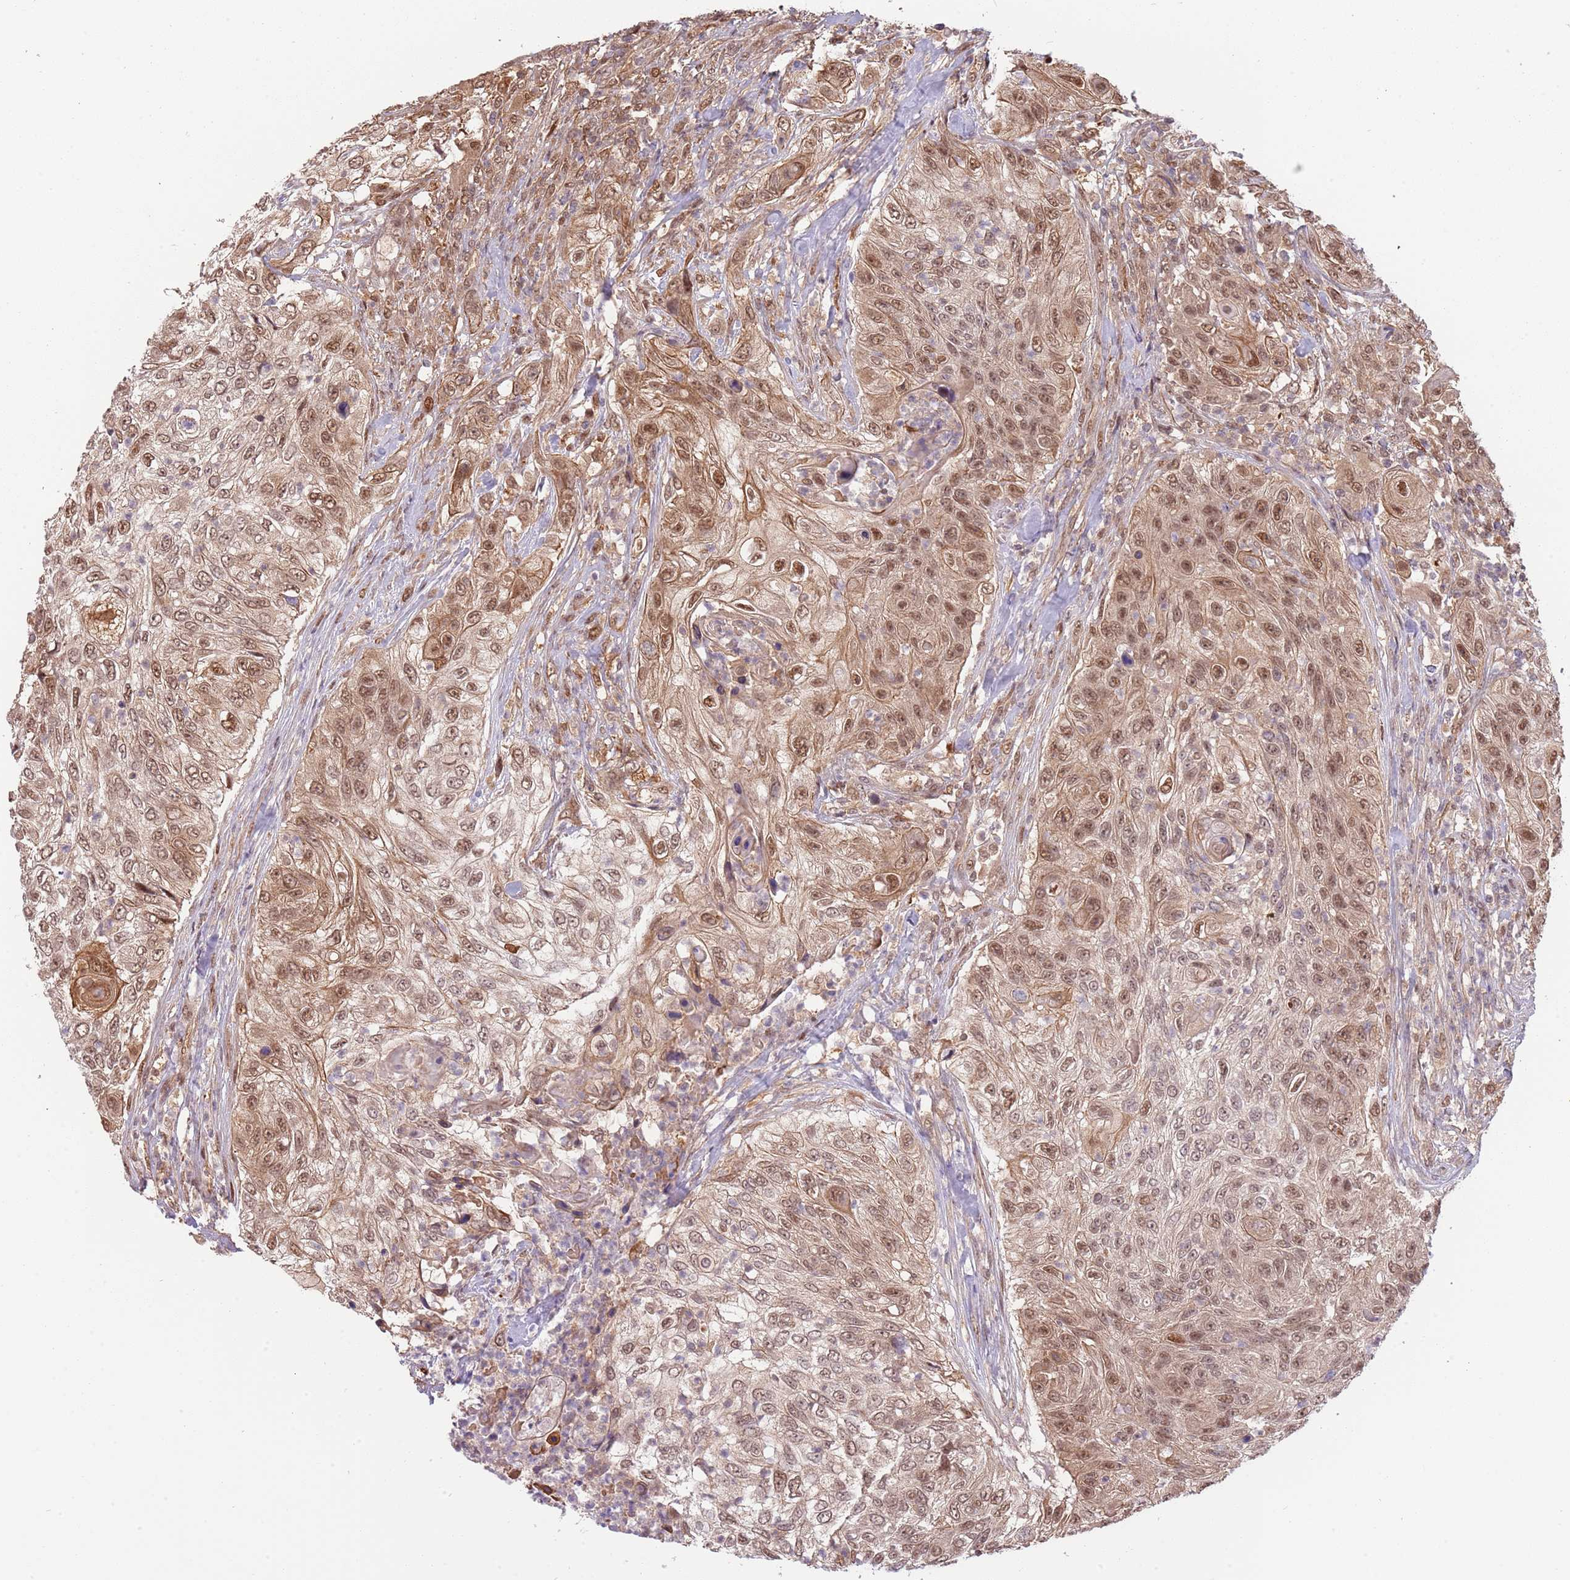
{"staining": {"intensity": "moderate", "quantity": ">75%", "location": "cytoplasmic/membranous,nuclear"}, "tissue": "urothelial cancer", "cell_type": "Tumor cells", "image_type": "cancer", "snomed": [{"axis": "morphology", "description": "Urothelial carcinoma, High grade"}, {"axis": "topography", "description": "Urinary bladder"}], "caption": "Moderate cytoplasmic/membranous and nuclear expression for a protein is identified in approximately >75% of tumor cells of urothelial cancer using immunohistochemistry.", "gene": "PLSCR5", "patient": {"sex": "female", "age": 60}}